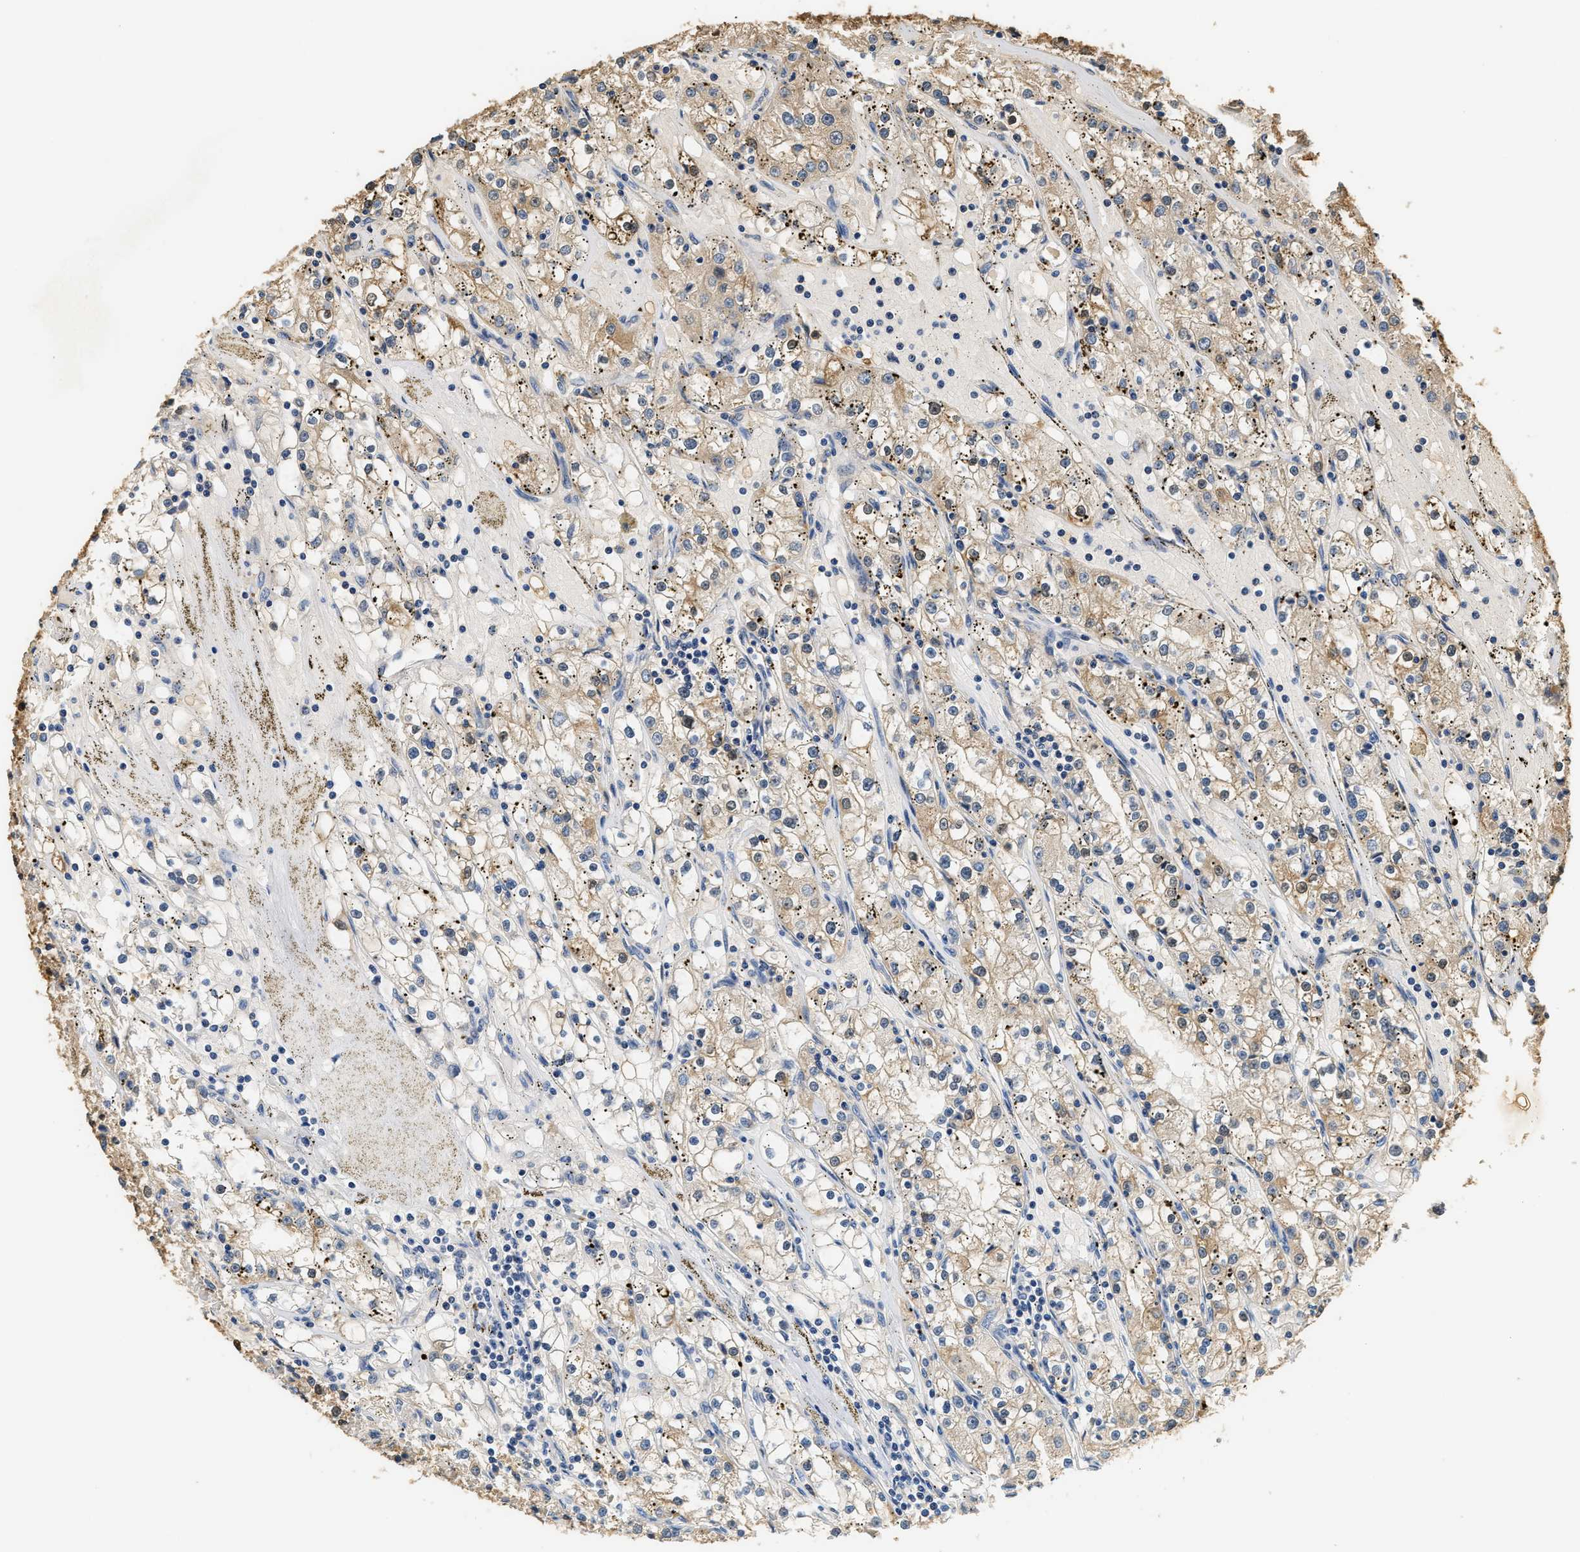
{"staining": {"intensity": "moderate", "quantity": "25%-75%", "location": "cytoplasmic/membranous"}, "tissue": "renal cancer", "cell_type": "Tumor cells", "image_type": "cancer", "snomed": [{"axis": "morphology", "description": "Adenocarcinoma, NOS"}, {"axis": "topography", "description": "Kidney"}], "caption": "Brown immunohistochemical staining in human renal adenocarcinoma reveals moderate cytoplasmic/membranous positivity in about 25%-75% of tumor cells.", "gene": "GPI", "patient": {"sex": "male", "age": 56}}